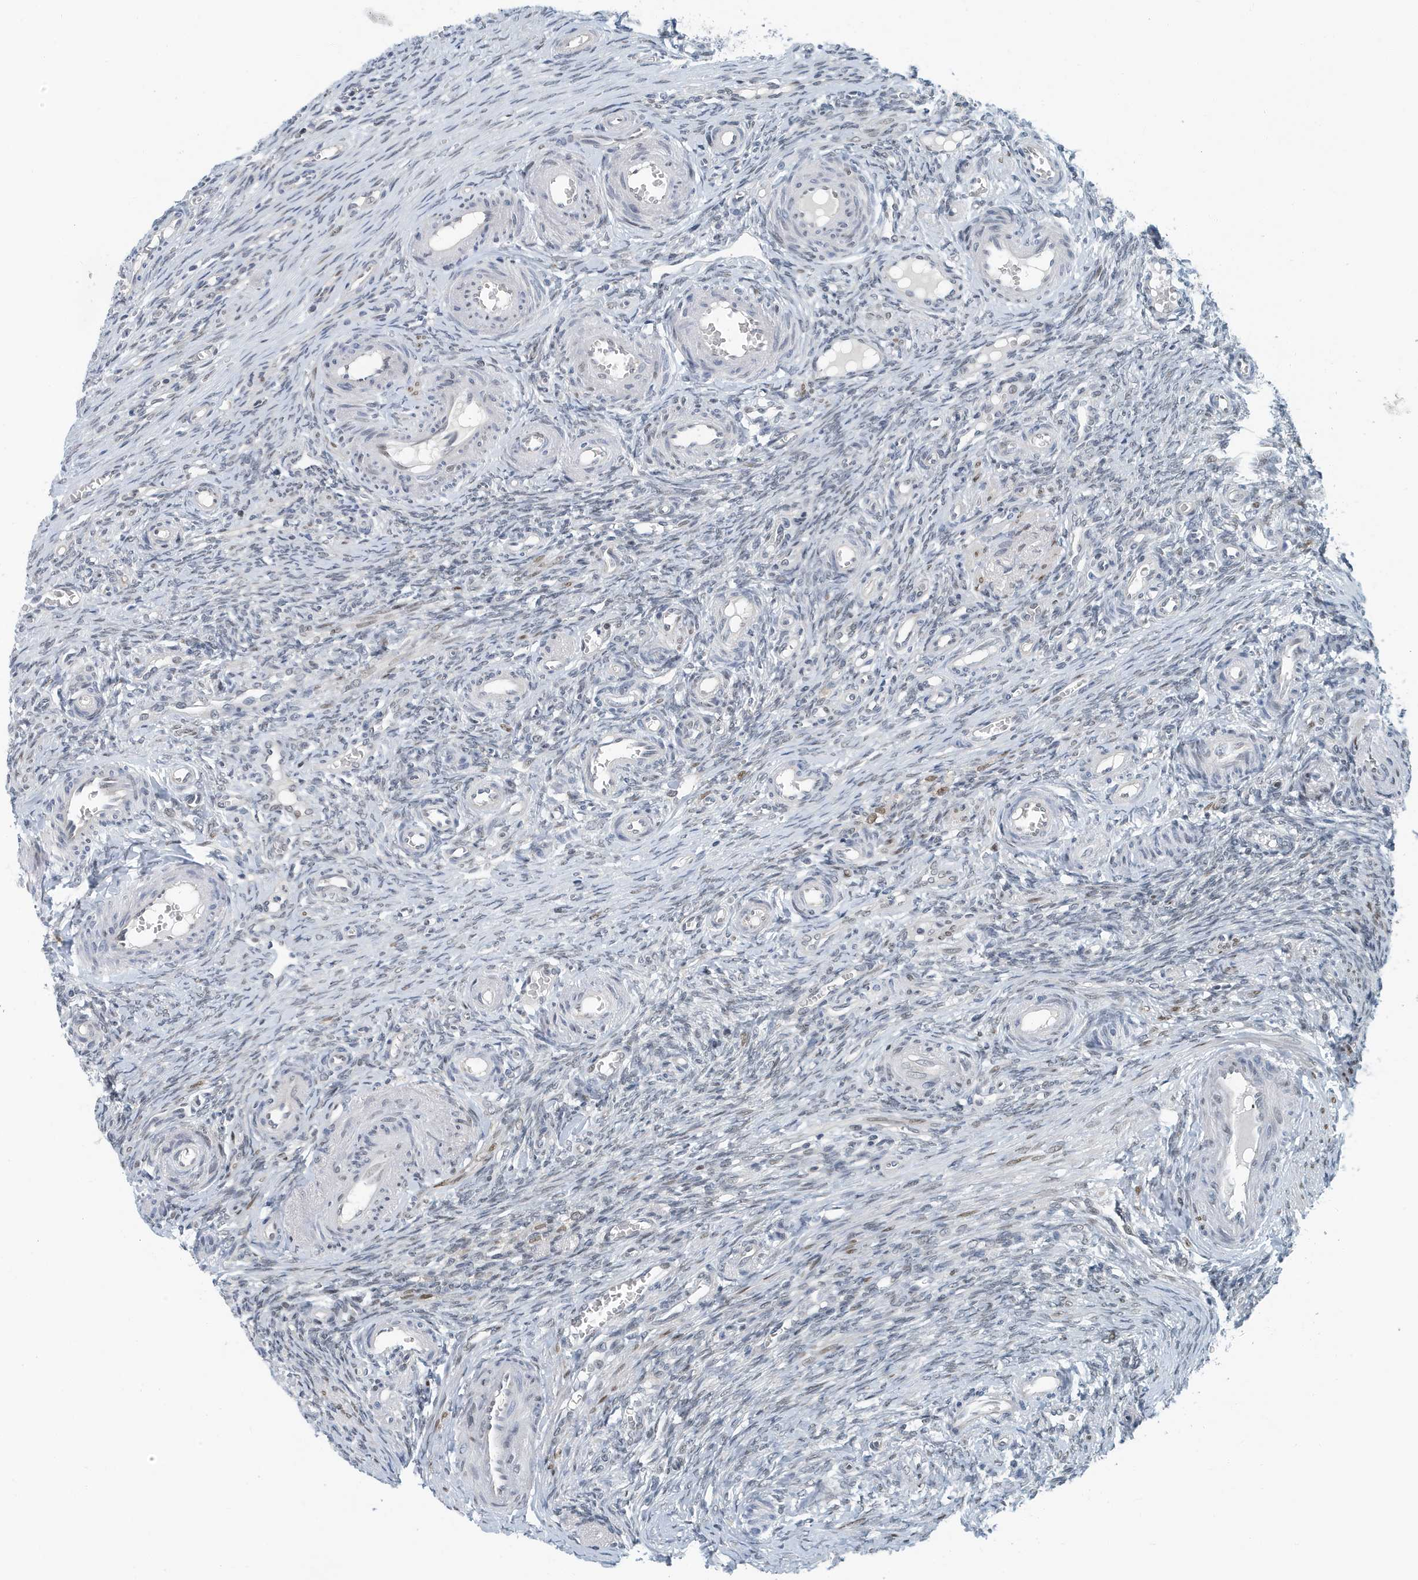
{"staining": {"intensity": "weak", "quantity": "<25%", "location": "nuclear"}, "tissue": "ovary", "cell_type": "Ovarian stroma cells", "image_type": "normal", "snomed": [{"axis": "morphology", "description": "Adenocarcinoma, NOS"}, {"axis": "topography", "description": "Endometrium"}], "caption": "This image is of benign ovary stained with immunohistochemistry to label a protein in brown with the nuclei are counter-stained blue. There is no positivity in ovarian stroma cells.", "gene": "KIF15", "patient": {"sex": "female", "age": 32}}